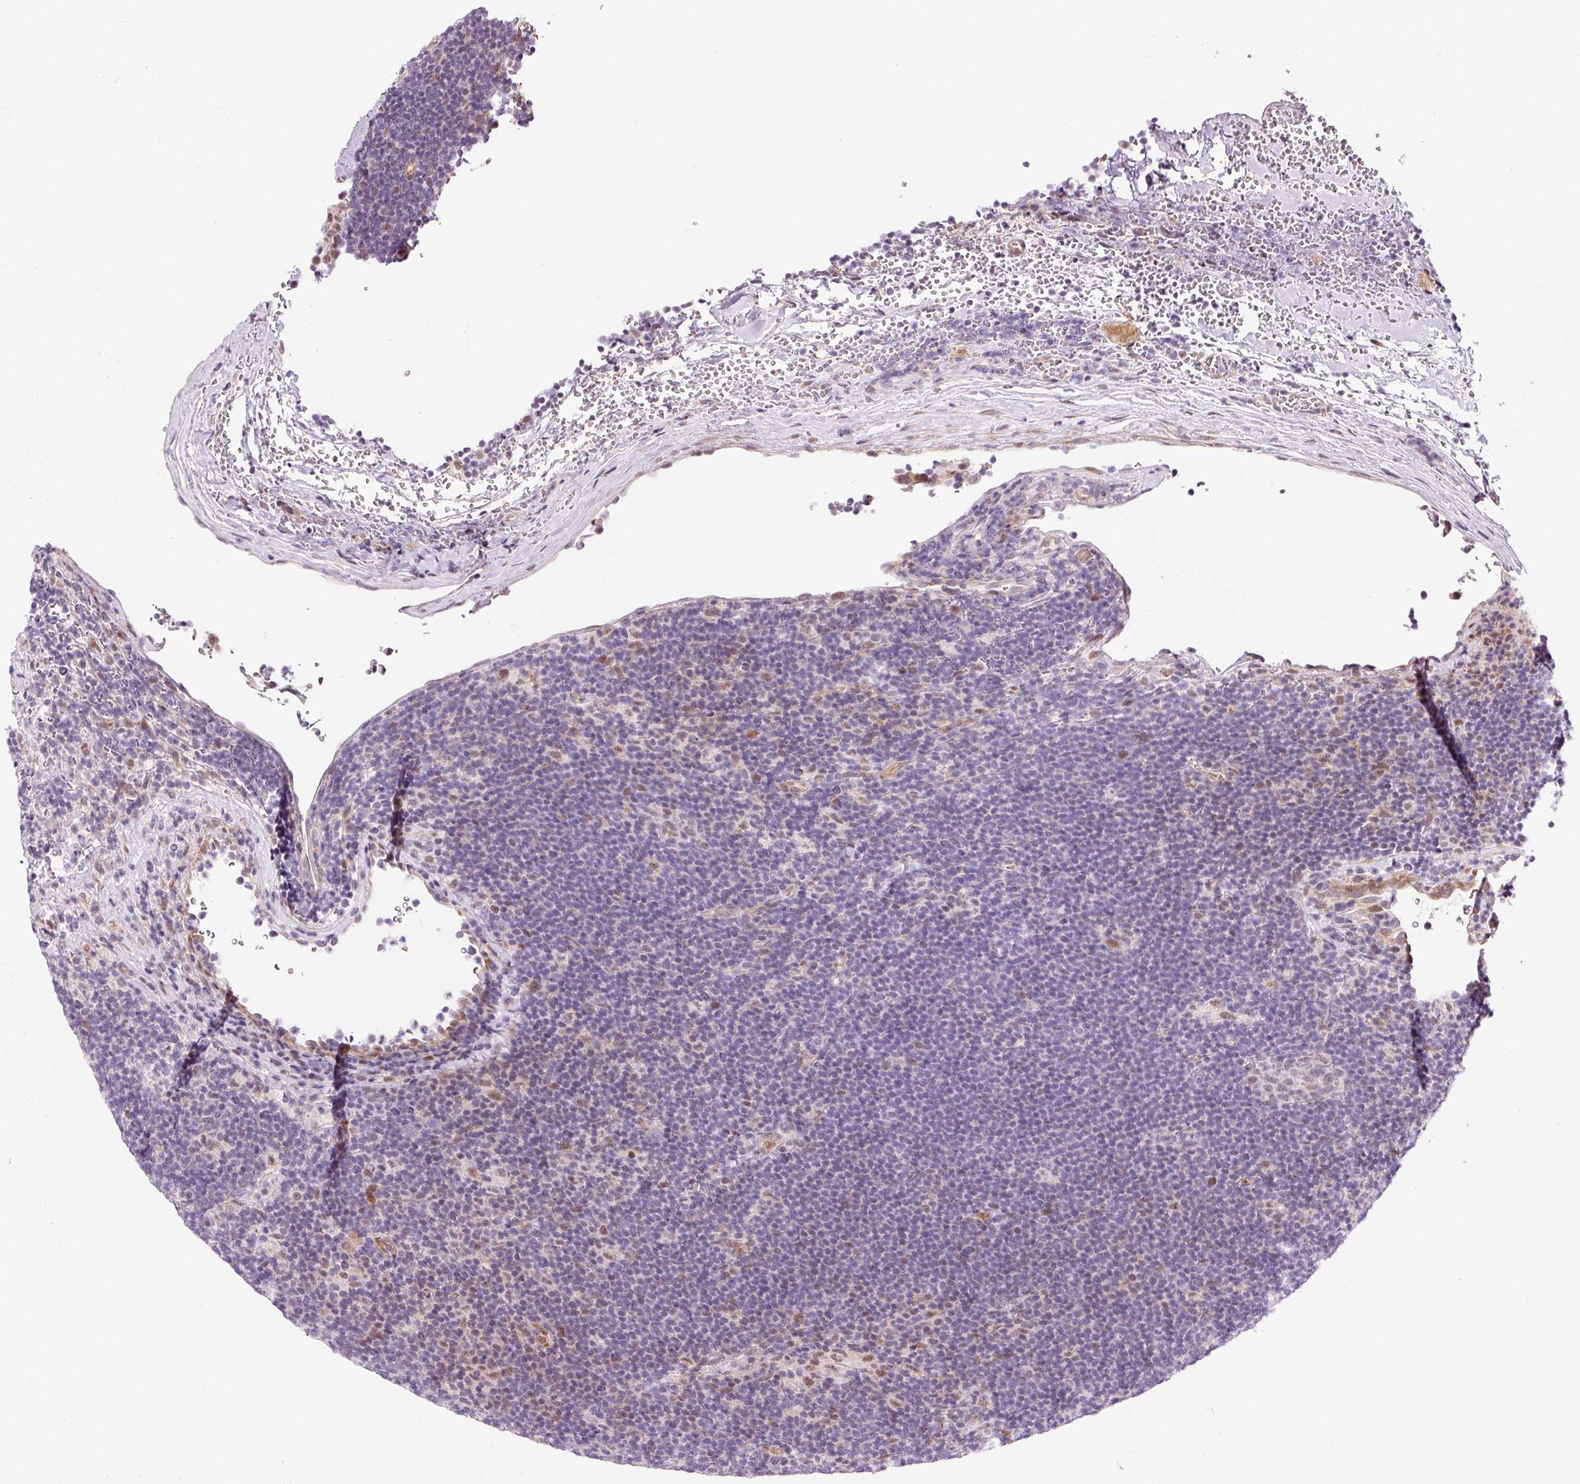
{"staining": {"intensity": "negative", "quantity": "none", "location": "none"}, "tissue": "lymphoma", "cell_type": "Tumor cells", "image_type": "cancer", "snomed": [{"axis": "morphology", "description": "Hodgkin's disease, NOS"}, {"axis": "topography", "description": "Lymph node"}], "caption": "Lymphoma was stained to show a protein in brown. There is no significant positivity in tumor cells. The staining was performed using DAB (3,3'-diaminobenzidine) to visualize the protein expression in brown, while the nuclei were stained in blue with hematoxylin (Magnification: 20x).", "gene": "ANKRD20A1", "patient": {"sex": "female", "age": 57}}